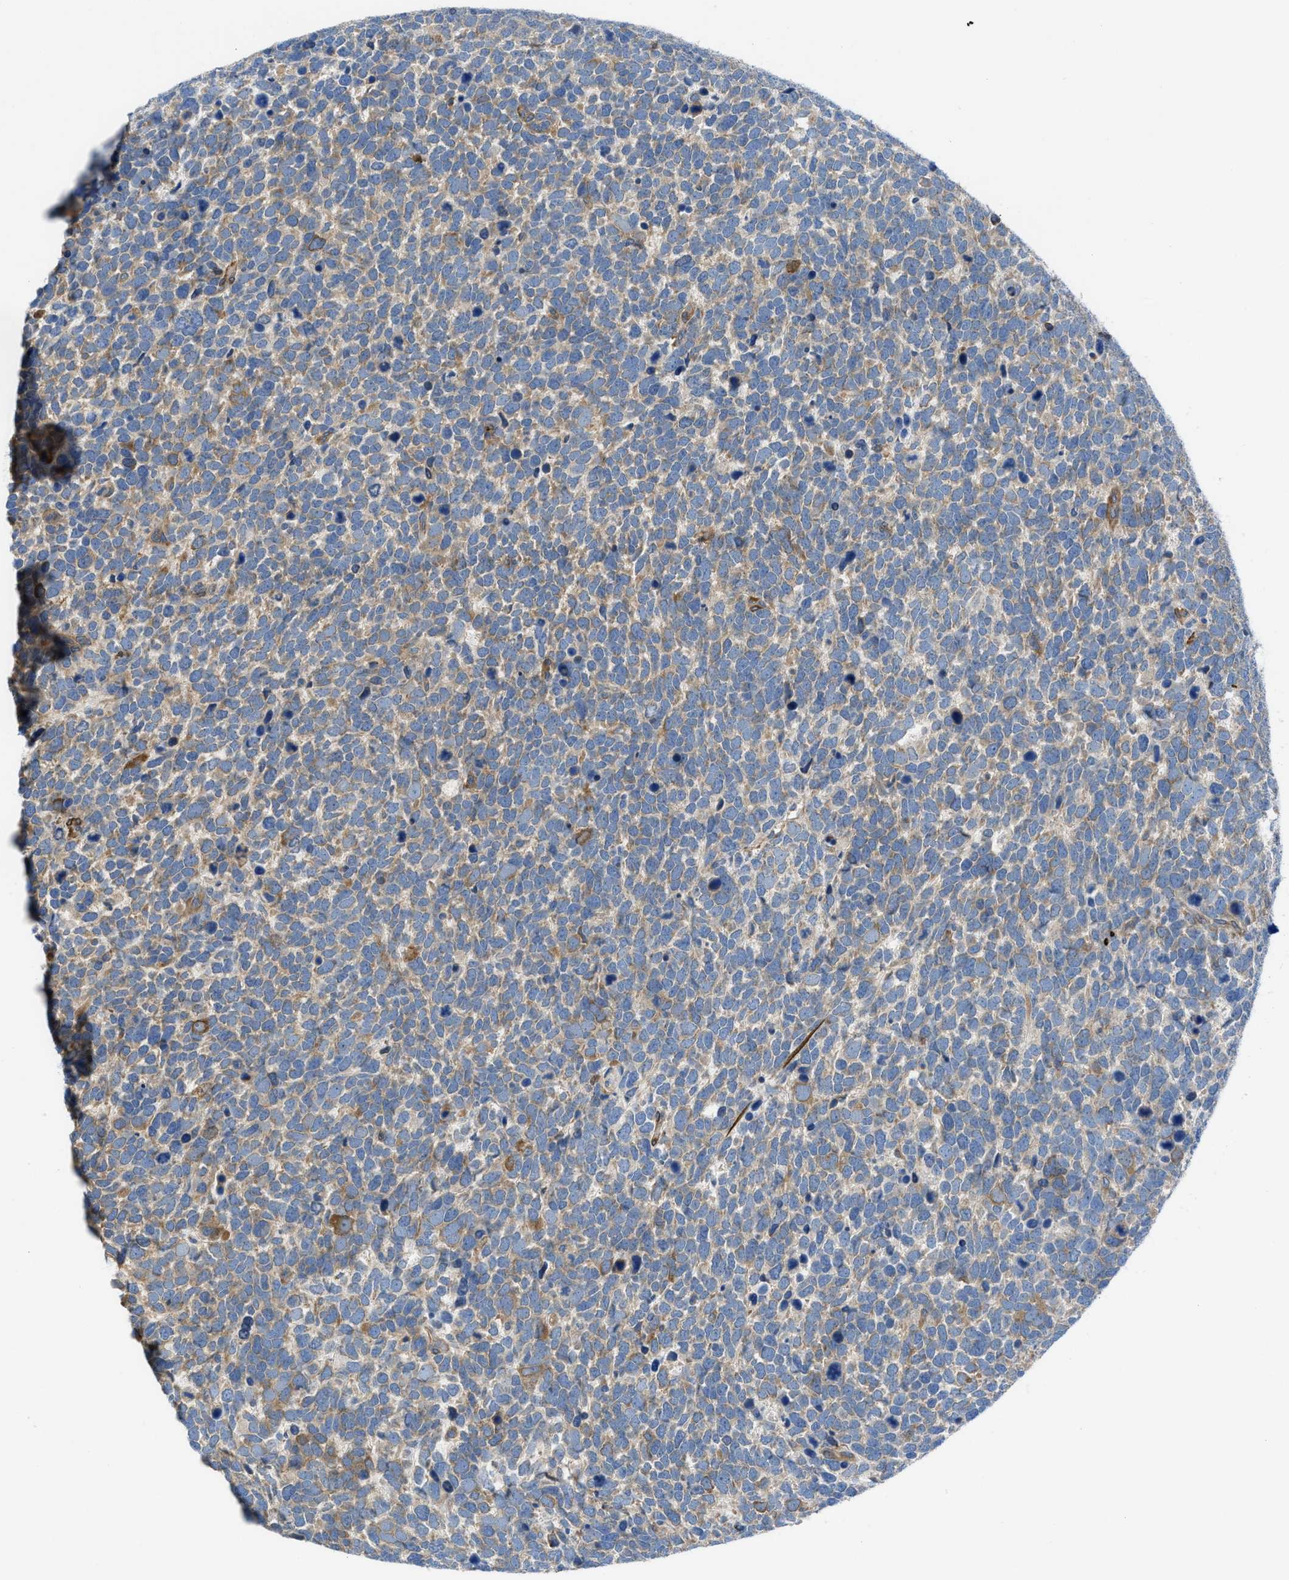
{"staining": {"intensity": "moderate", "quantity": "25%-75%", "location": "cytoplasmic/membranous"}, "tissue": "urothelial cancer", "cell_type": "Tumor cells", "image_type": "cancer", "snomed": [{"axis": "morphology", "description": "Urothelial carcinoma, High grade"}, {"axis": "topography", "description": "Urinary bladder"}], "caption": "This histopathology image demonstrates urothelial cancer stained with IHC to label a protein in brown. The cytoplasmic/membranous of tumor cells show moderate positivity for the protein. Nuclei are counter-stained blue.", "gene": "CHKB", "patient": {"sex": "female", "age": 82}}